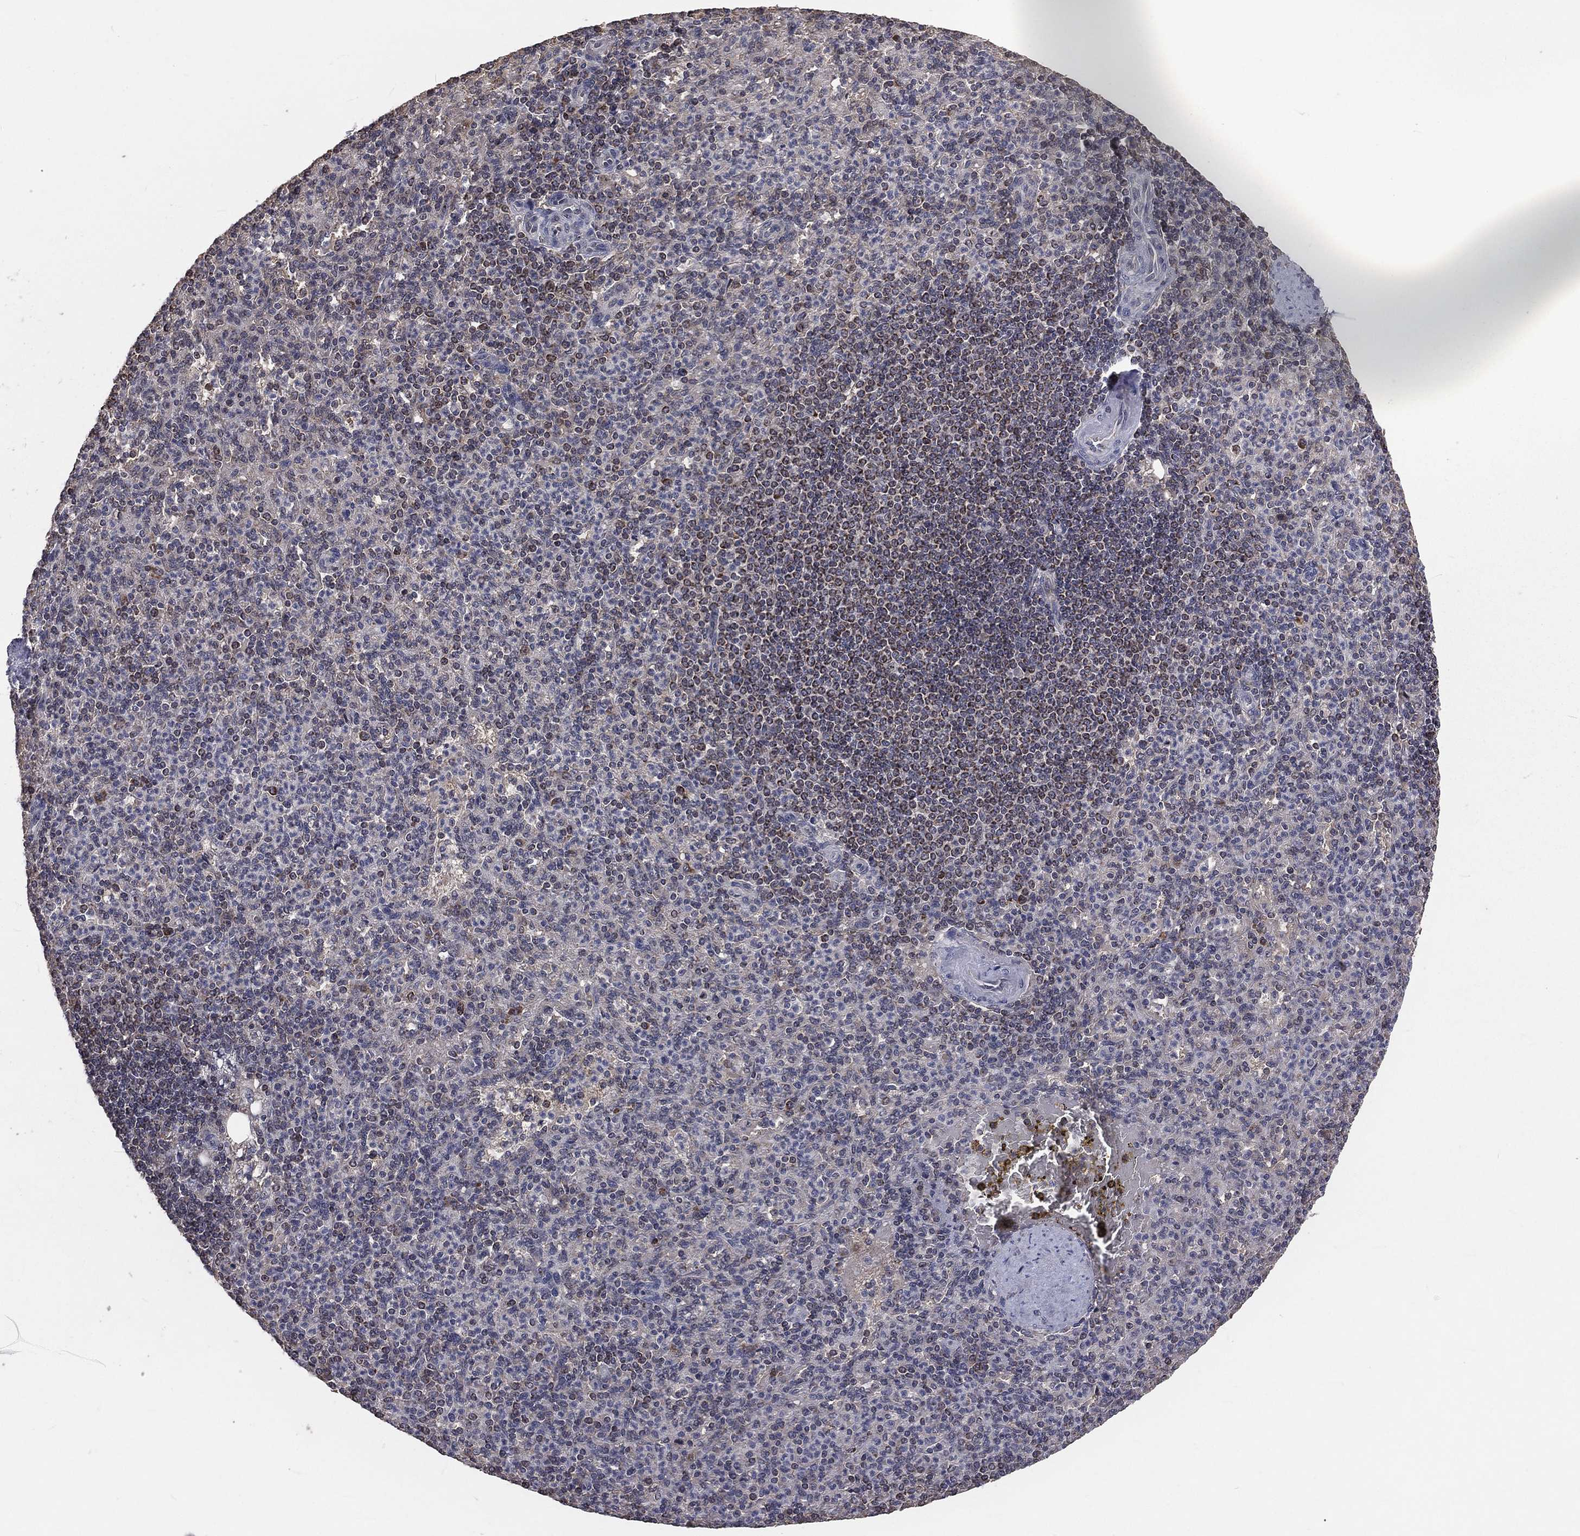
{"staining": {"intensity": "negative", "quantity": "none", "location": "none"}, "tissue": "spleen", "cell_type": "Cells in red pulp", "image_type": "normal", "snomed": [{"axis": "morphology", "description": "Normal tissue, NOS"}, {"axis": "topography", "description": "Spleen"}], "caption": "Immunohistochemistry of benign spleen shows no positivity in cells in red pulp.", "gene": "MRPL46", "patient": {"sex": "female", "age": 74}}